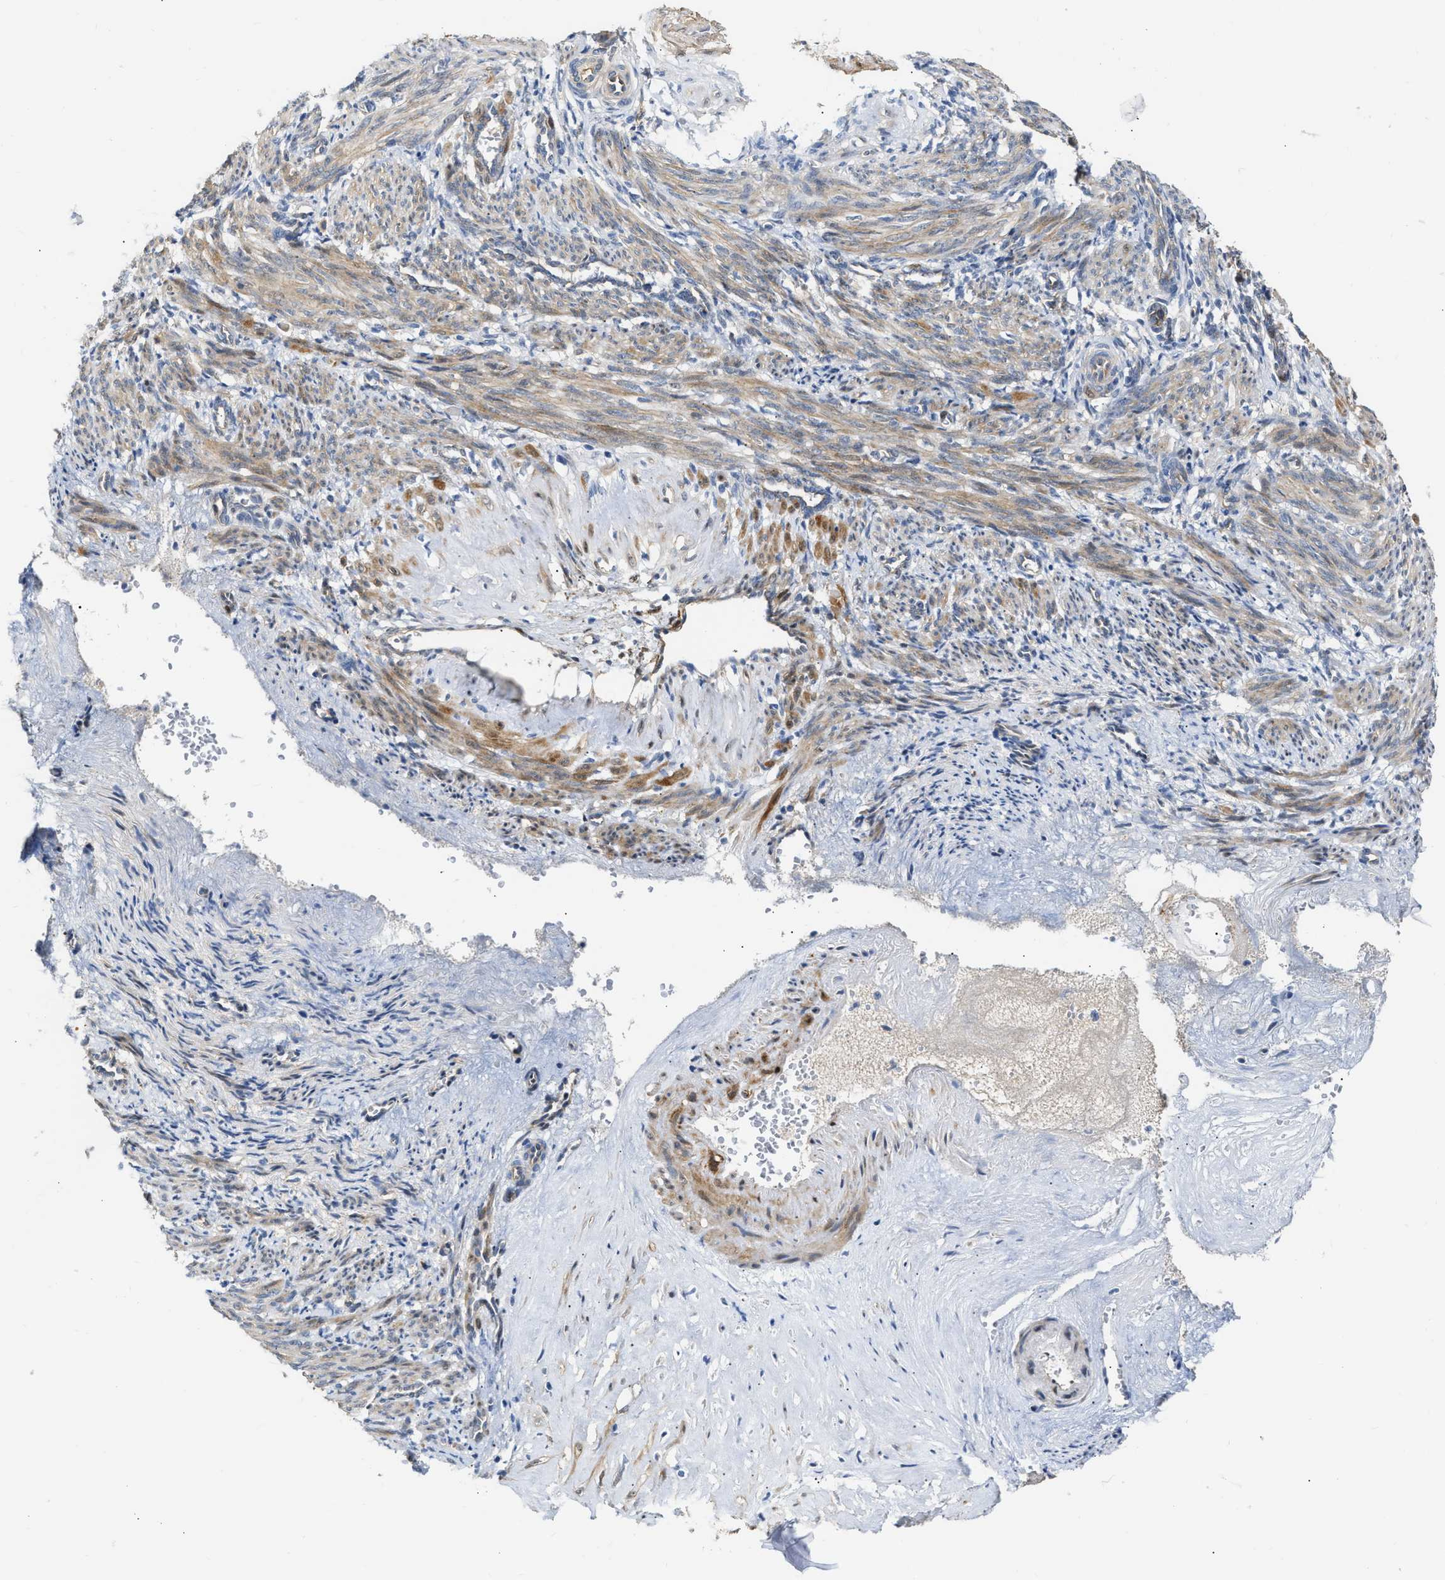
{"staining": {"intensity": "weak", "quantity": ">75%", "location": "cytoplasmic/membranous"}, "tissue": "smooth muscle", "cell_type": "Smooth muscle cells", "image_type": "normal", "snomed": [{"axis": "morphology", "description": "Normal tissue, NOS"}, {"axis": "topography", "description": "Endometrium"}], "caption": "DAB immunohistochemical staining of unremarkable human smooth muscle reveals weak cytoplasmic/membranous protein staining in about >75% of smooth muscle cells.", "gene": "FHL1", "patient": {"sex": "female", "age": 33}}